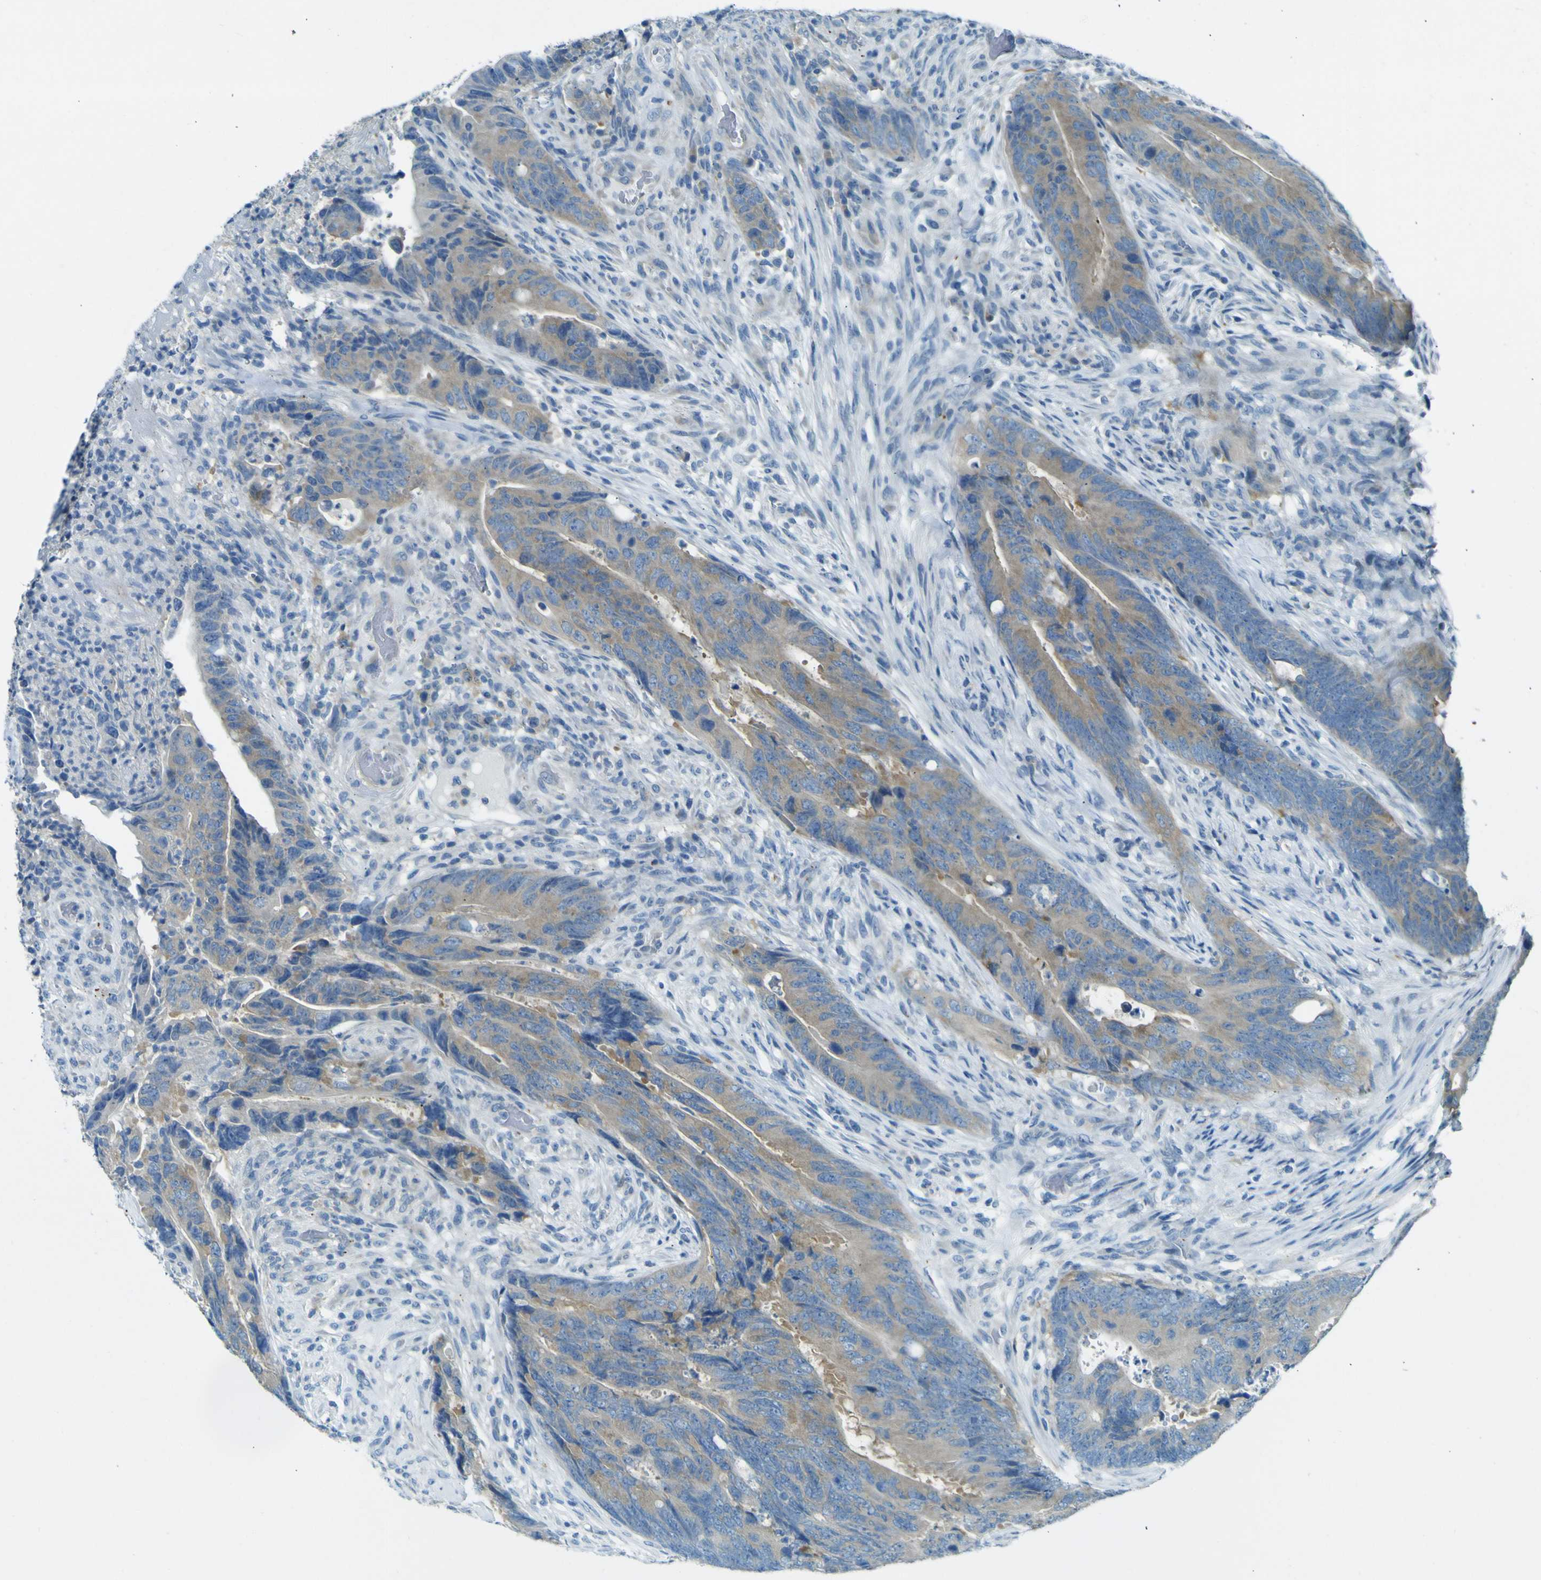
{"staining": {"intensity": "moderate", "quantity": "25%-75%", "location": "cytoplasmic/membranous"}, "tissue": "colorectal cancer", "cell_type": "Tumor cells", "image_type": "cancer", "snomed": [{"axis": "morphology", "description": "Normal tissue, NOS"}, {"axis": "morphology", "description": "Adenocarcinoma, NOS"}, {"axis": "topography", "description": "Colon"}], "caption": "Protein expression analysis of human colorectal adenocarcinoma reveals moderate cytoplasmic/membranous expression in approximately 25%-75% of tumor cells.", "gene": "SORCS1", "patient": {"sex": "male", "age": 56}}